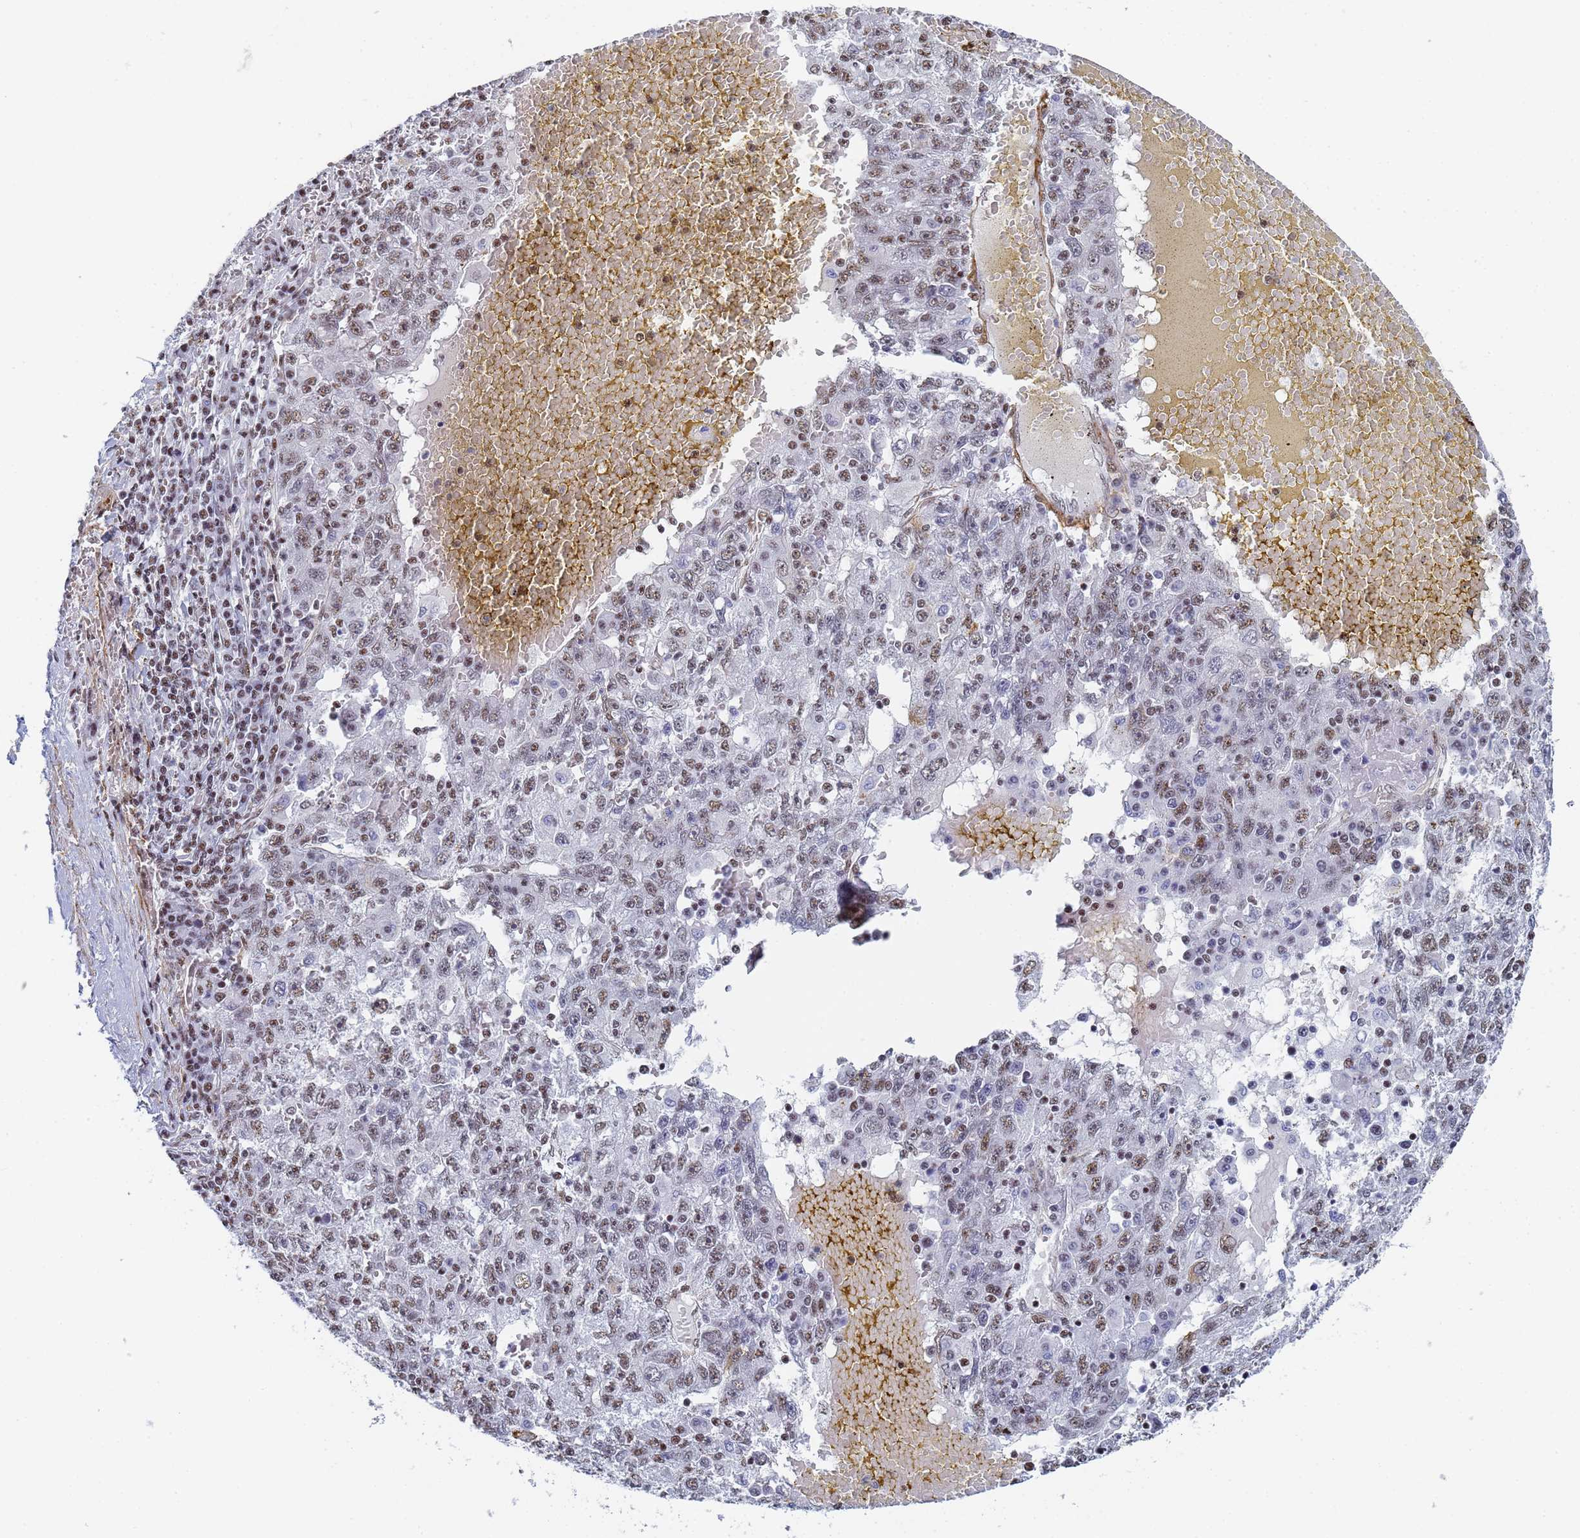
{"staining": {"intensity": "moderate", "quantity": ">75%", "location": "nuclear"}, "tissue": "liver cancer", "cell_type": "Tumor cells", "image_type": "cancer", "snomed": [{"axis": "morphology", "description": "Carcinoma, Hepatocellular, NOS"}, {"axis": "topography", "description": "Liver"}], "caption": "Human liver cancer stained with a protein marker shows moderate staining in tumor cells.", "gene": "PRRT4", "patient": {"sex": "male", "age": 49}}